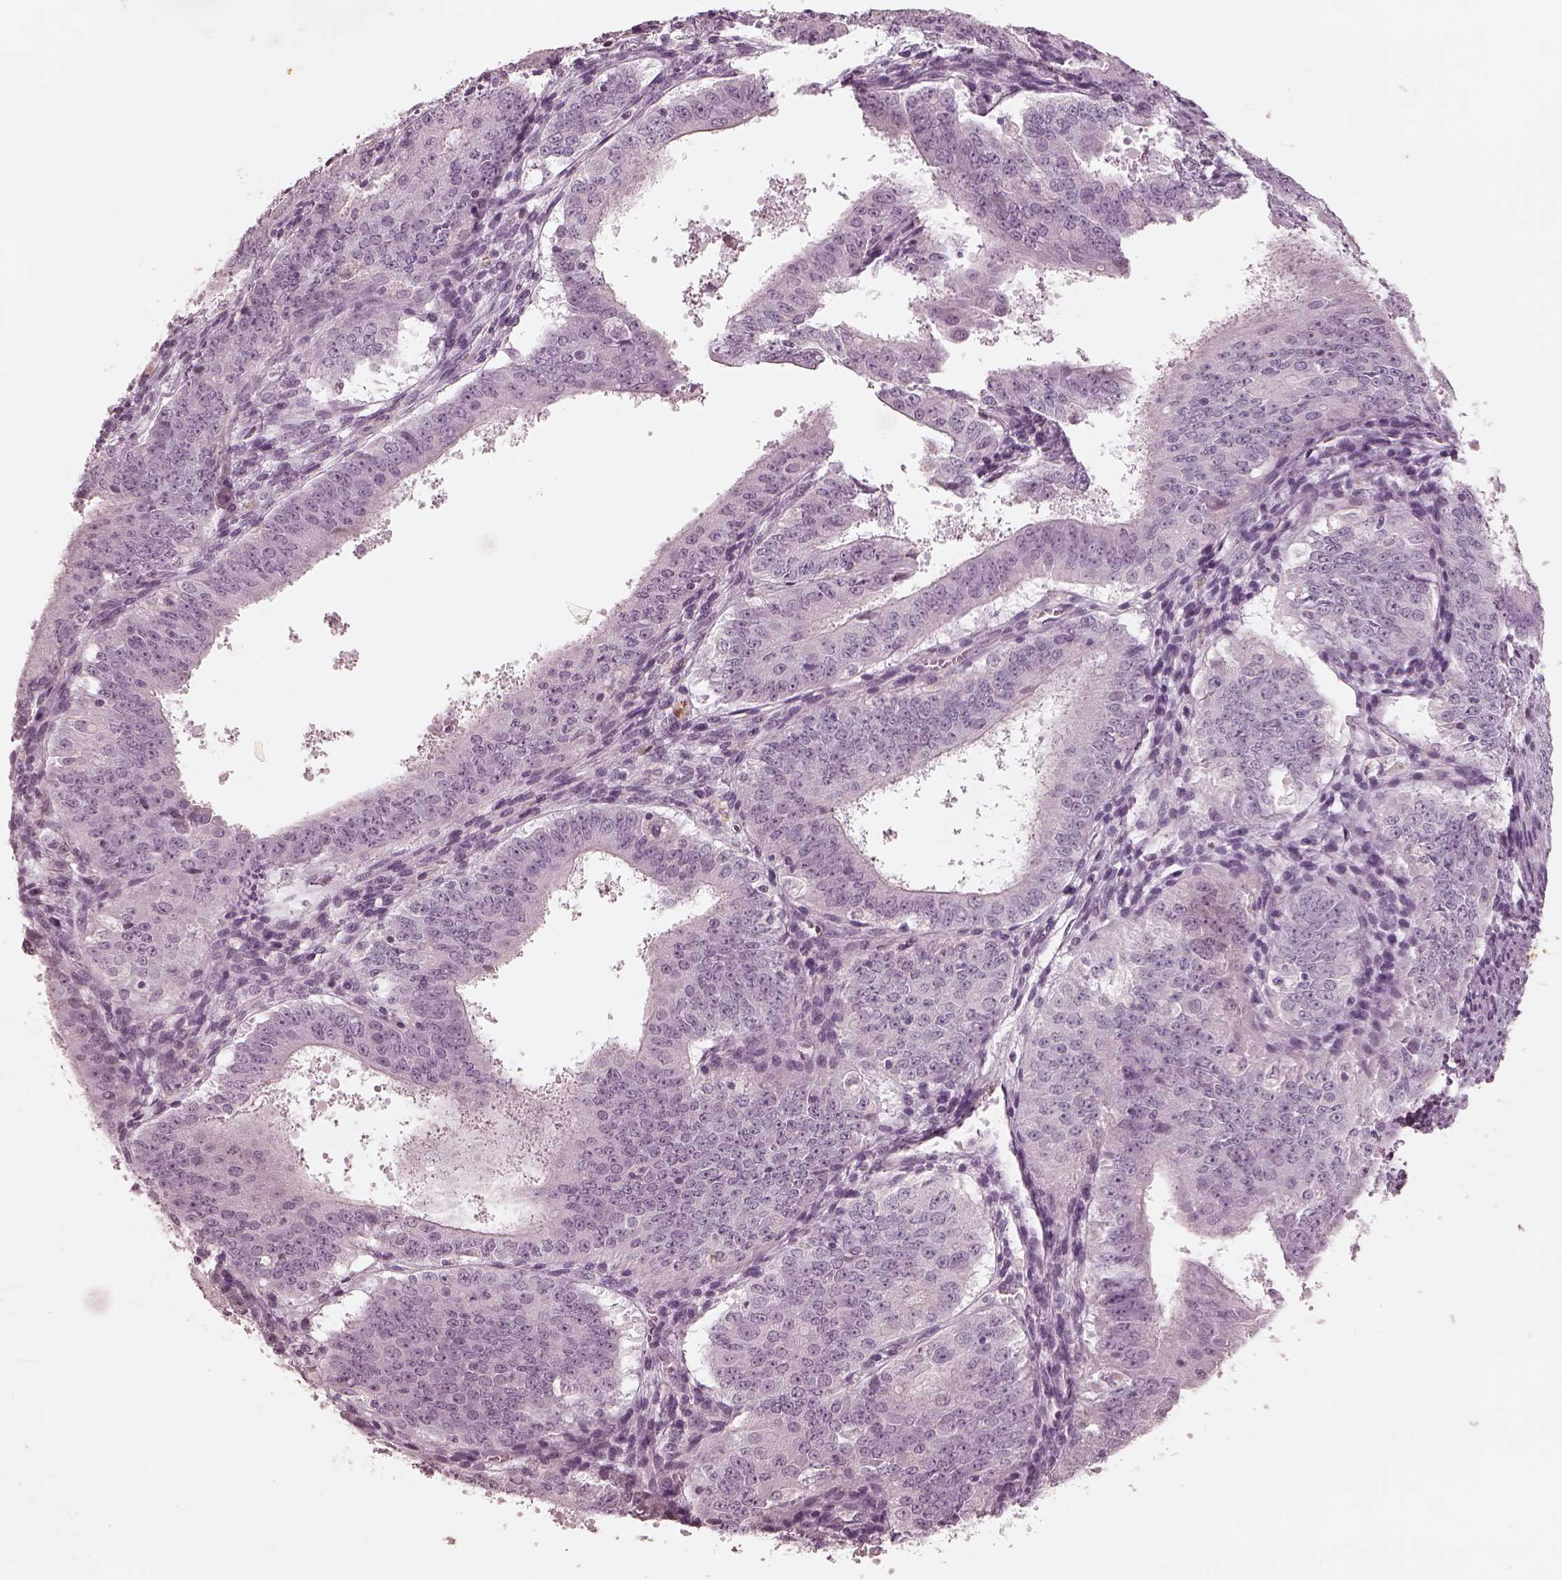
{"staining": {"intensity": "negative", "quantity": "none", "location": "none"}, "tissue": "ovarian cancer", "cell_type": "Tumor cells", "image_type": "cancer", "snomed": [{"axis": "morphology", "description": "Carcinoma, endometroid"}, {"axis": "topography", "description": "Ovary"}], "caption": "There is no significant positivity in tumor cells of ovarian cancer (endometroid carcinoma).", "gene": "ADRB3", "patient": {"sex": "female", "age": 42}}